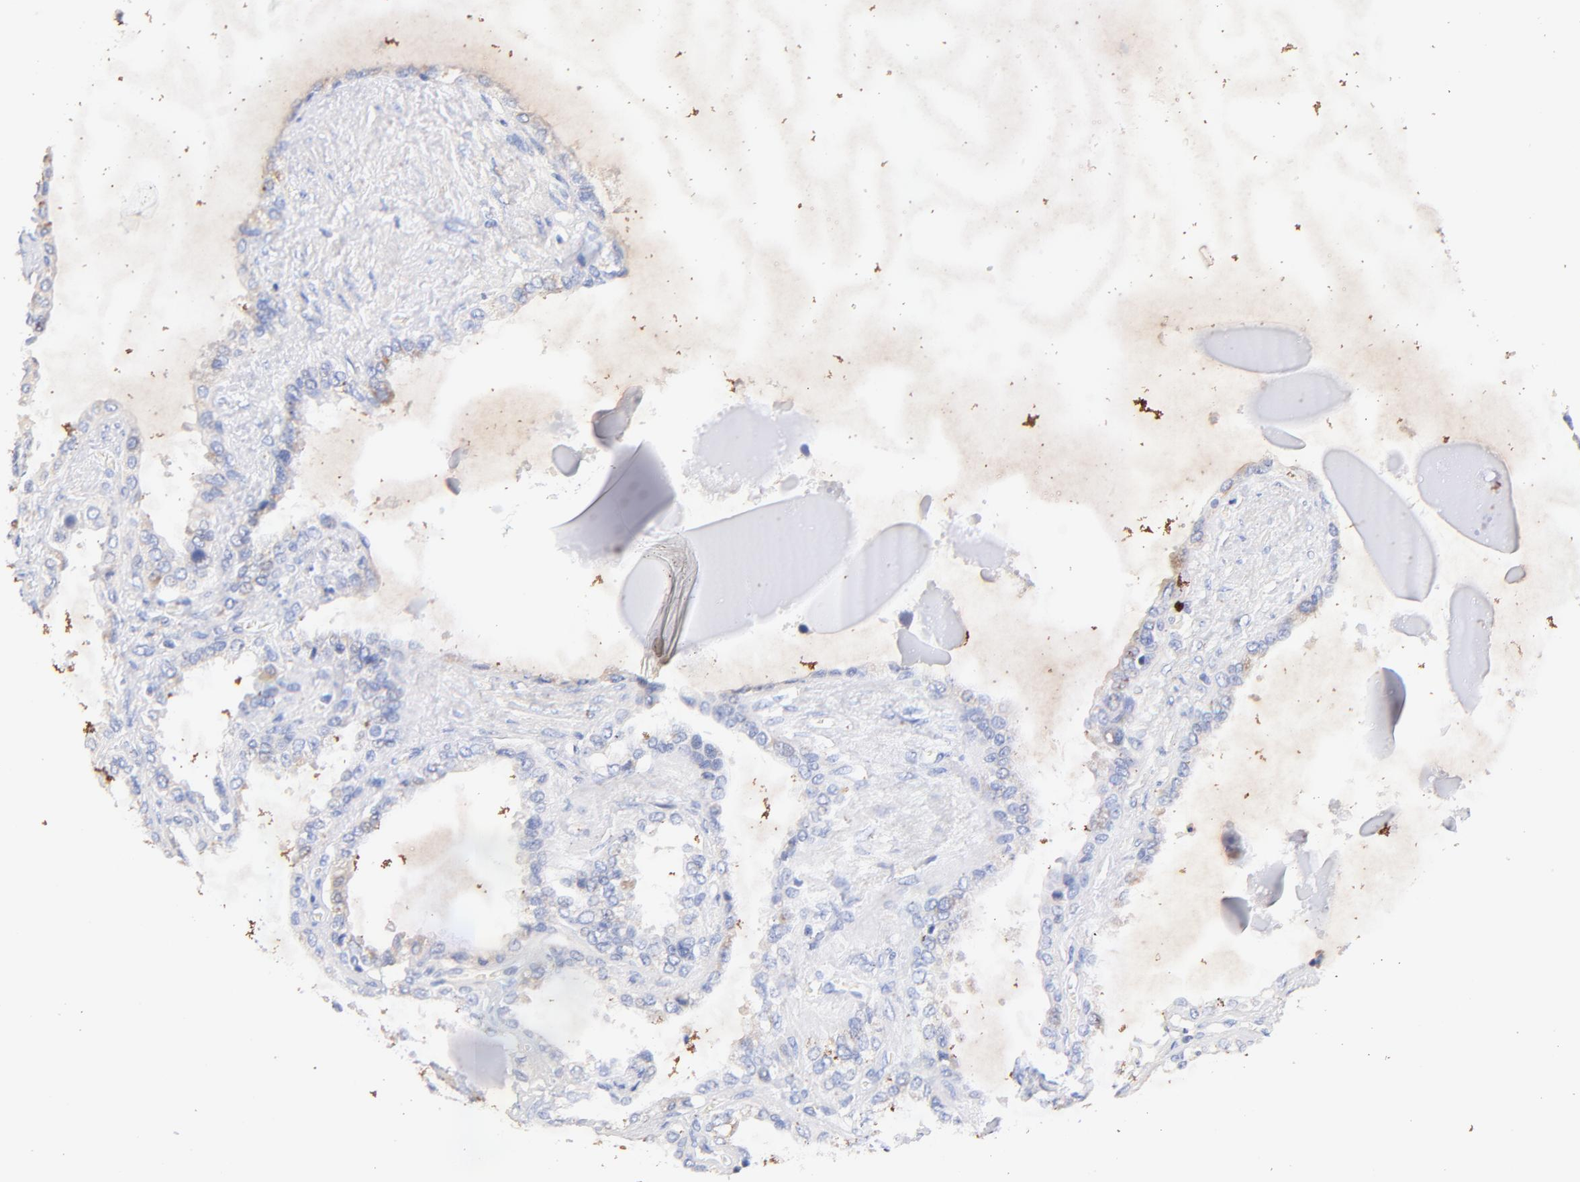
{"staining": {"intensity": "weak", "quantity": "25%-75%", "location": "cytoplasmic/membranous"}, "tissue": "seminal vesicle", "cell_type": "Glandular cells", "image_type": "normal", "snomed": [{"axis": "morphology", "description": "Normal tissue, NOS"}, {"axis": "morphology", "description": "Inflammation, NOS"}, {"axis": "topography", "description": "Urinary bladder"}, {"axis": "topography", "description": "Prostate"}, {"axis": "topography", "description": "Seminal veicle"}], "caption": "This photomicrograph shows normal seminal vesicle stained with immunohistochemistry to label a protein in brown. The cytoplasmic/membranous of glandular cells show weak positivity for the protein. Nuclei are counter-stained blue.", "gene": "IGLV7", "patient": {"sex": "male", "age": 82}}